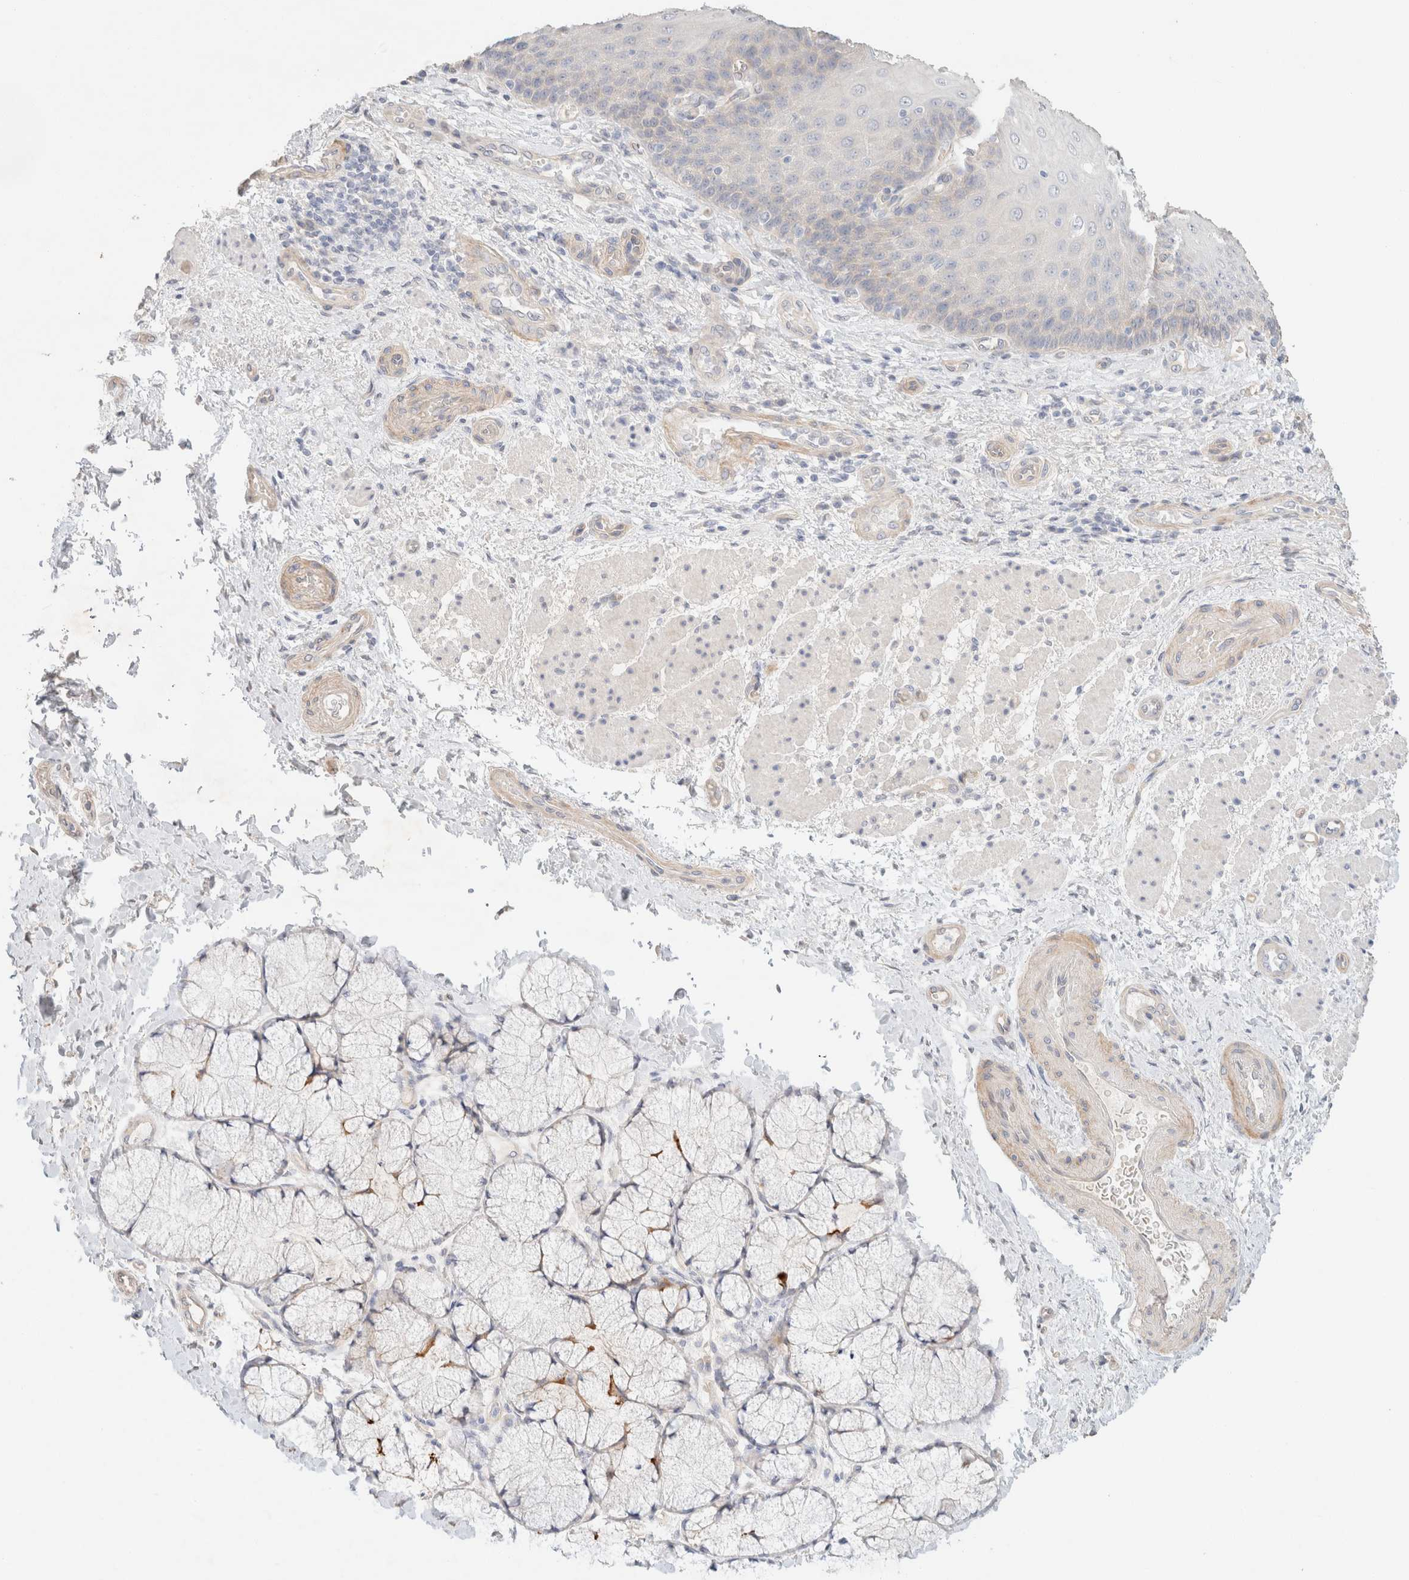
{"staining": {"intensity": "weak", "quantity": "<25%", "location": "cytoplasmic/membranous"}, "tissue": "esophagus", "cell_type": "Squamous epithelial cells", "image_type": "normal", "snomed": [{"axis": "morphology", "description": "Normal tissue, NOS"}, {"axis": "topography", "description": "Esophagus"}], "caption": "This is an immunohistochemistry (IHC) micrograph of unremarkable esophagus. There is no expression in squamous epithelial cells.", "gene": "CSNK1E", "patient": {"sex": "male", "age": 54}}